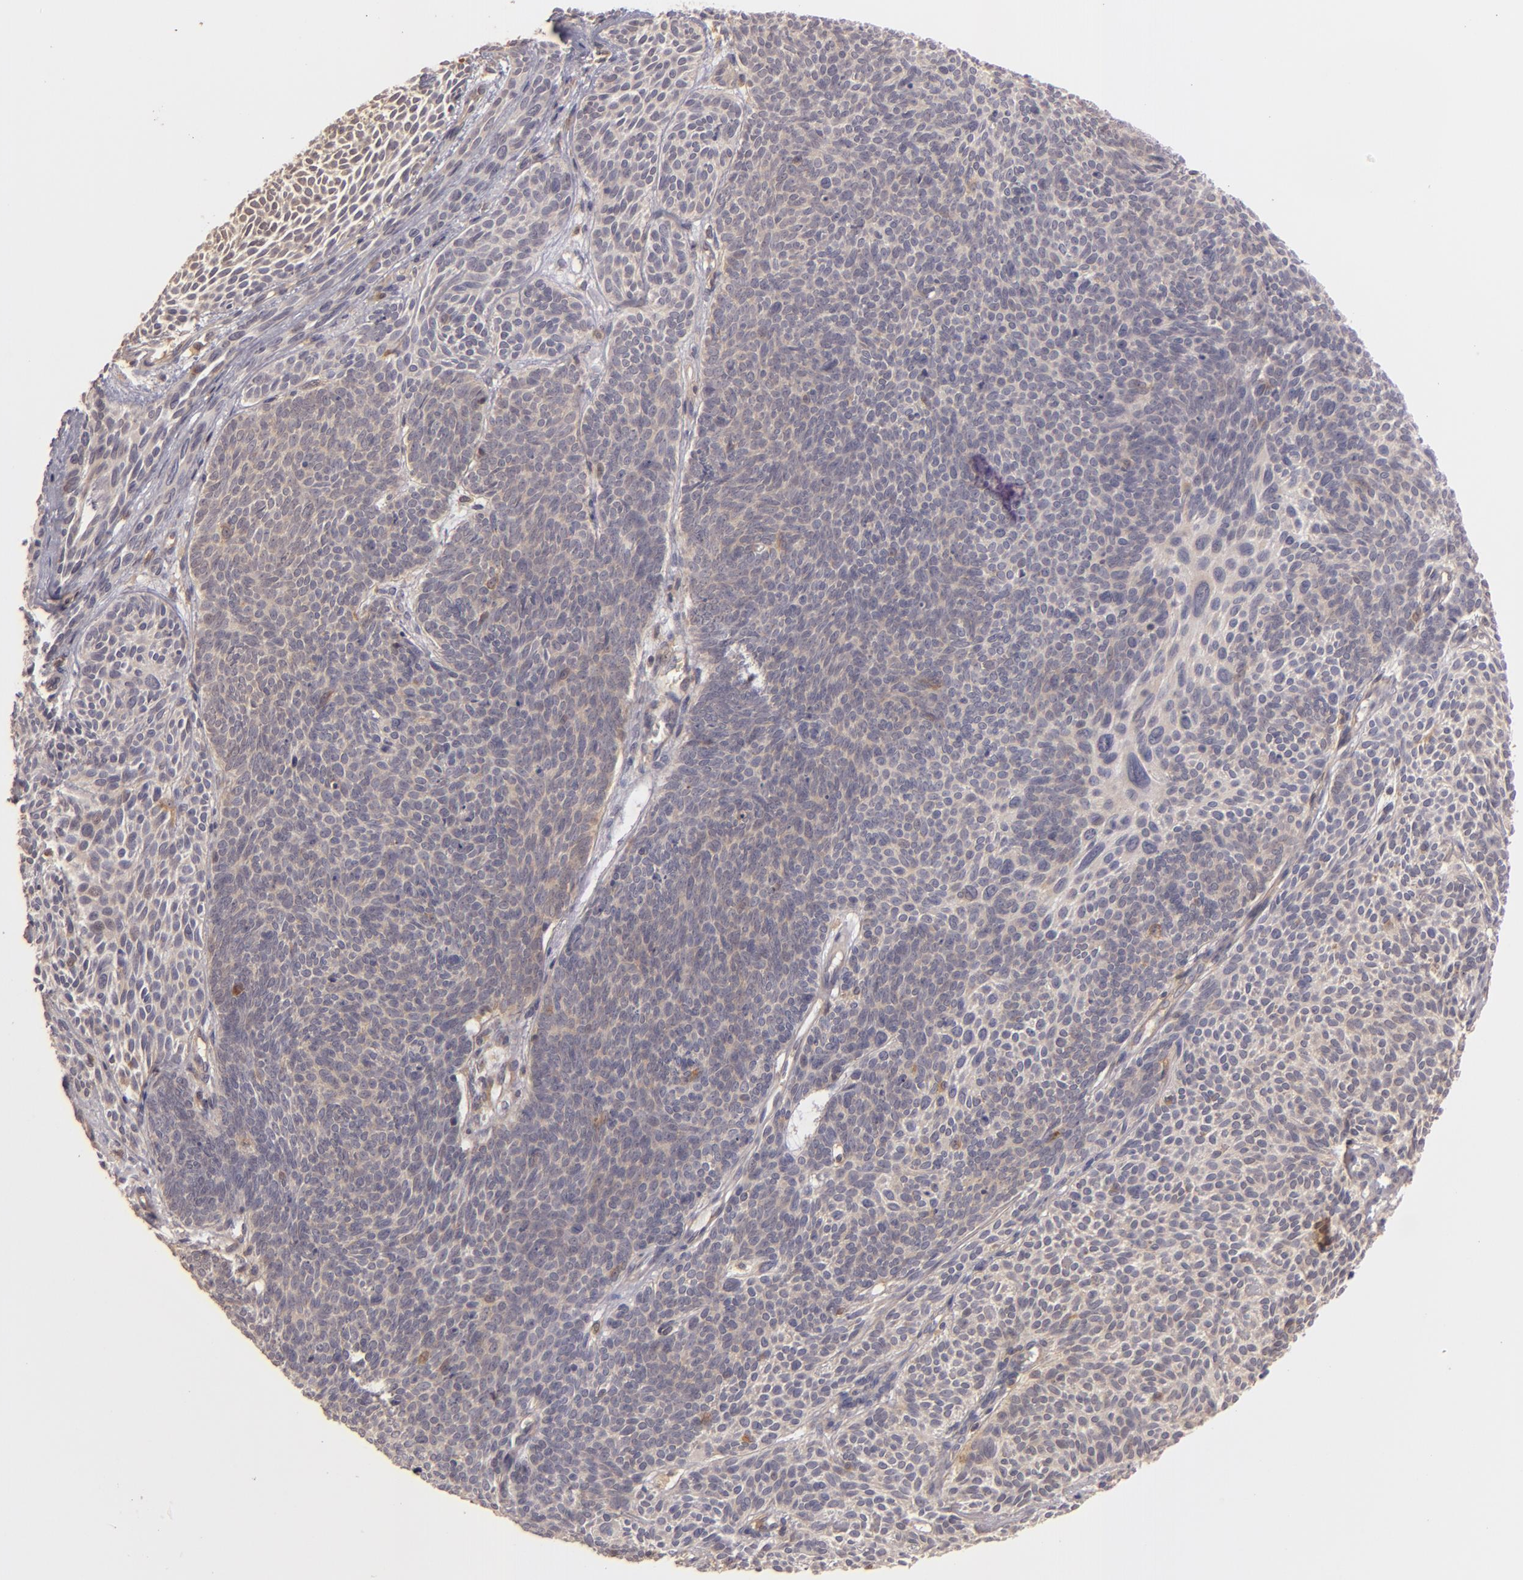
{"staining": {"intensity": "moderate", "quantity": ">75%", "location": "cytoplasmic/membranous"}, "tissue": "skin cancer", "cell_type": "Tumor cells", "image_type": "cancer", "snomed": [{"axis": "morphology", "description": "Basal cell carcinoma"}, {"axis": "topography", "description": "Skin"}], "caption": "Moderate cytoplasmic/membranous positivity for a protein is identified in approximately >75% of tumor cells of skin cancer (basal cell carcinoma) using immunohistochemistry.", "gene": "PRKCD", "patient": {"sex": "male", "age": 84}}